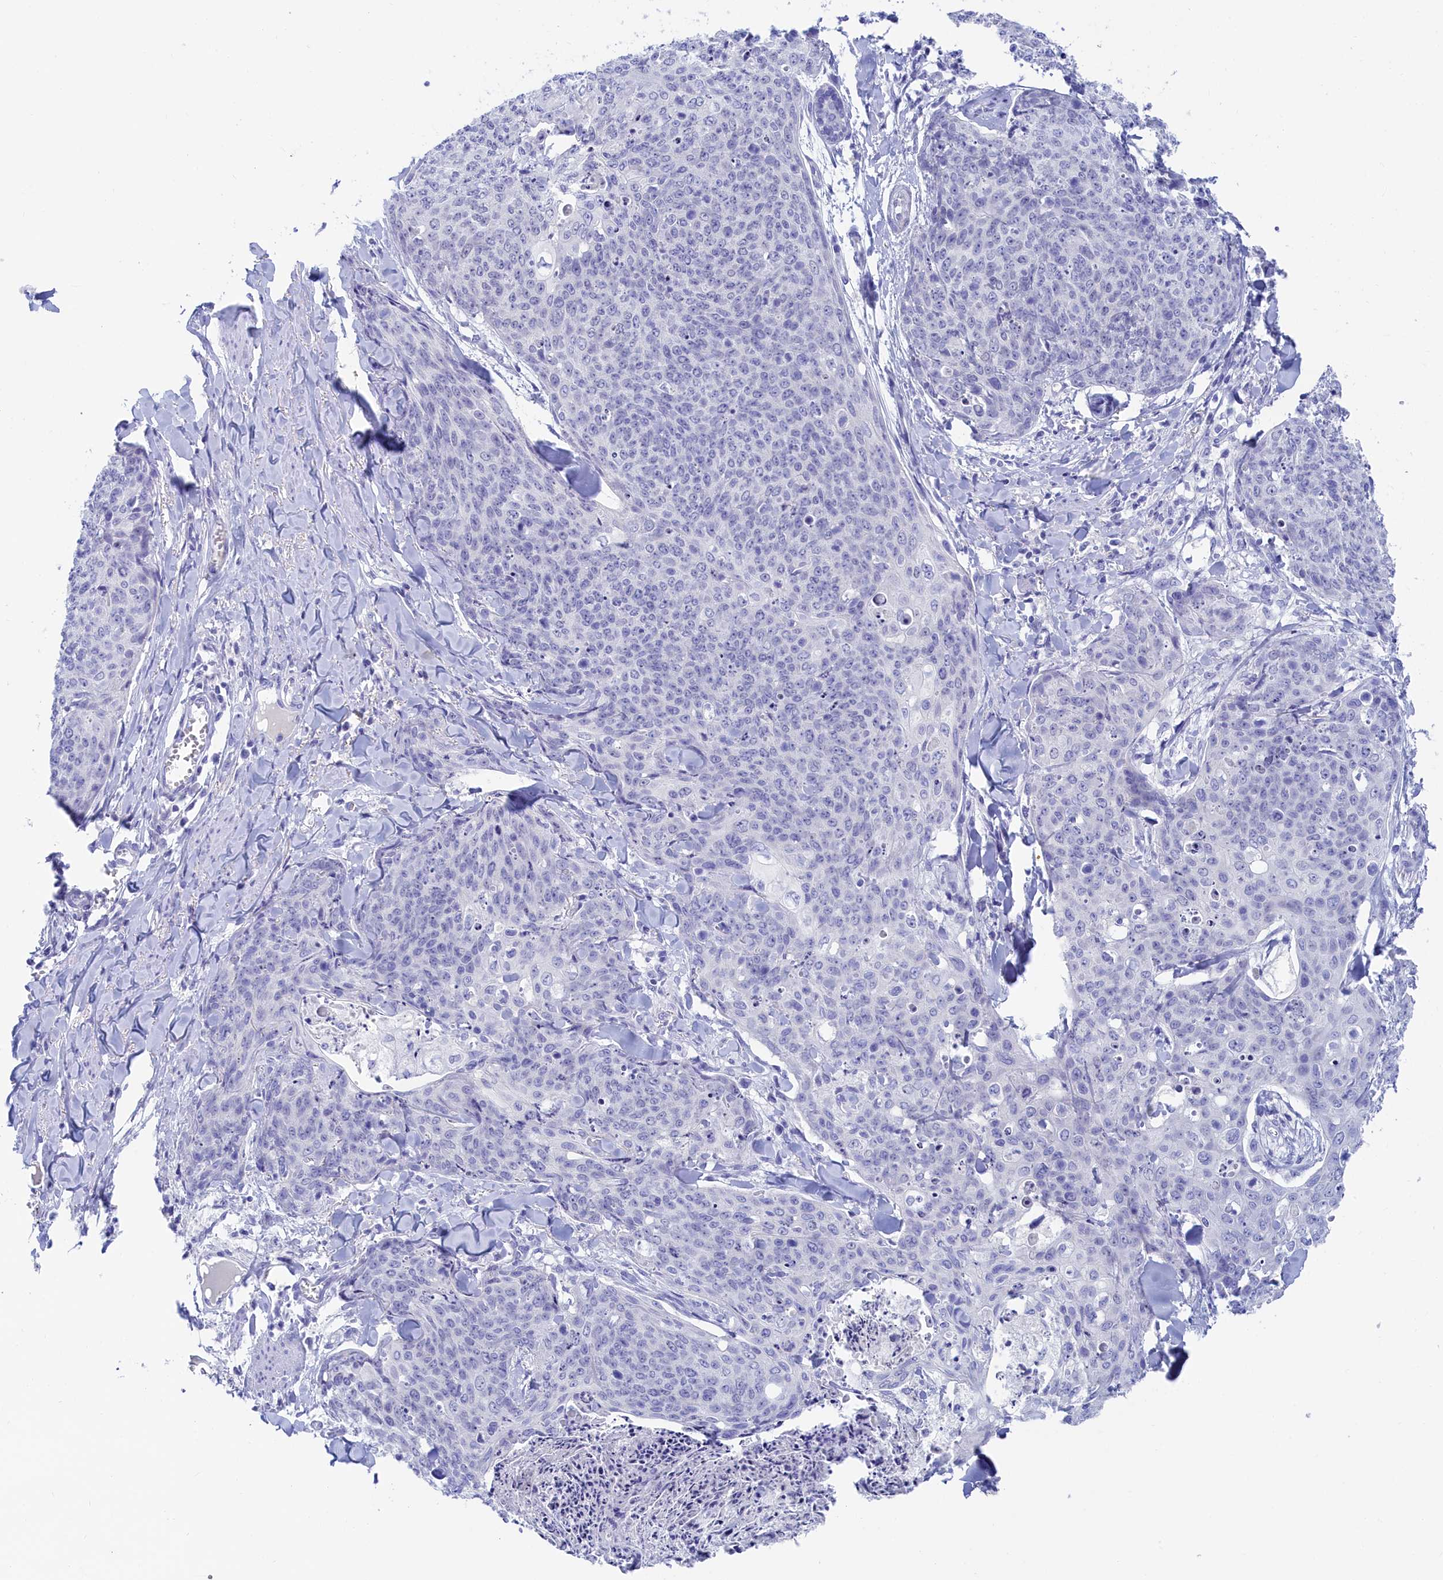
{"staining": {"intensity": "negative", "quantity": "none", "location": "none"}, "tissue": "skin cancer", "cell_type": "Tumor cells", "image_type": "cancer", "snomed": [{"axis": "morphology", "description": "Squamous cell carcinoma, NOS"}, {"axis": "topography", "description": "Skin"}, {"axis": "topography", "description": "Vulva"}], "caption": "Tumor cells are negative for brown protein staining in skin cancer (squamous cell carcinoma). (DAB (3,3'-diaminobenzidine) immunohistochemistry with hematoxylin counter stain).", "gene": "TRIM10", "patient": {"sex": "female", "age": 85}}